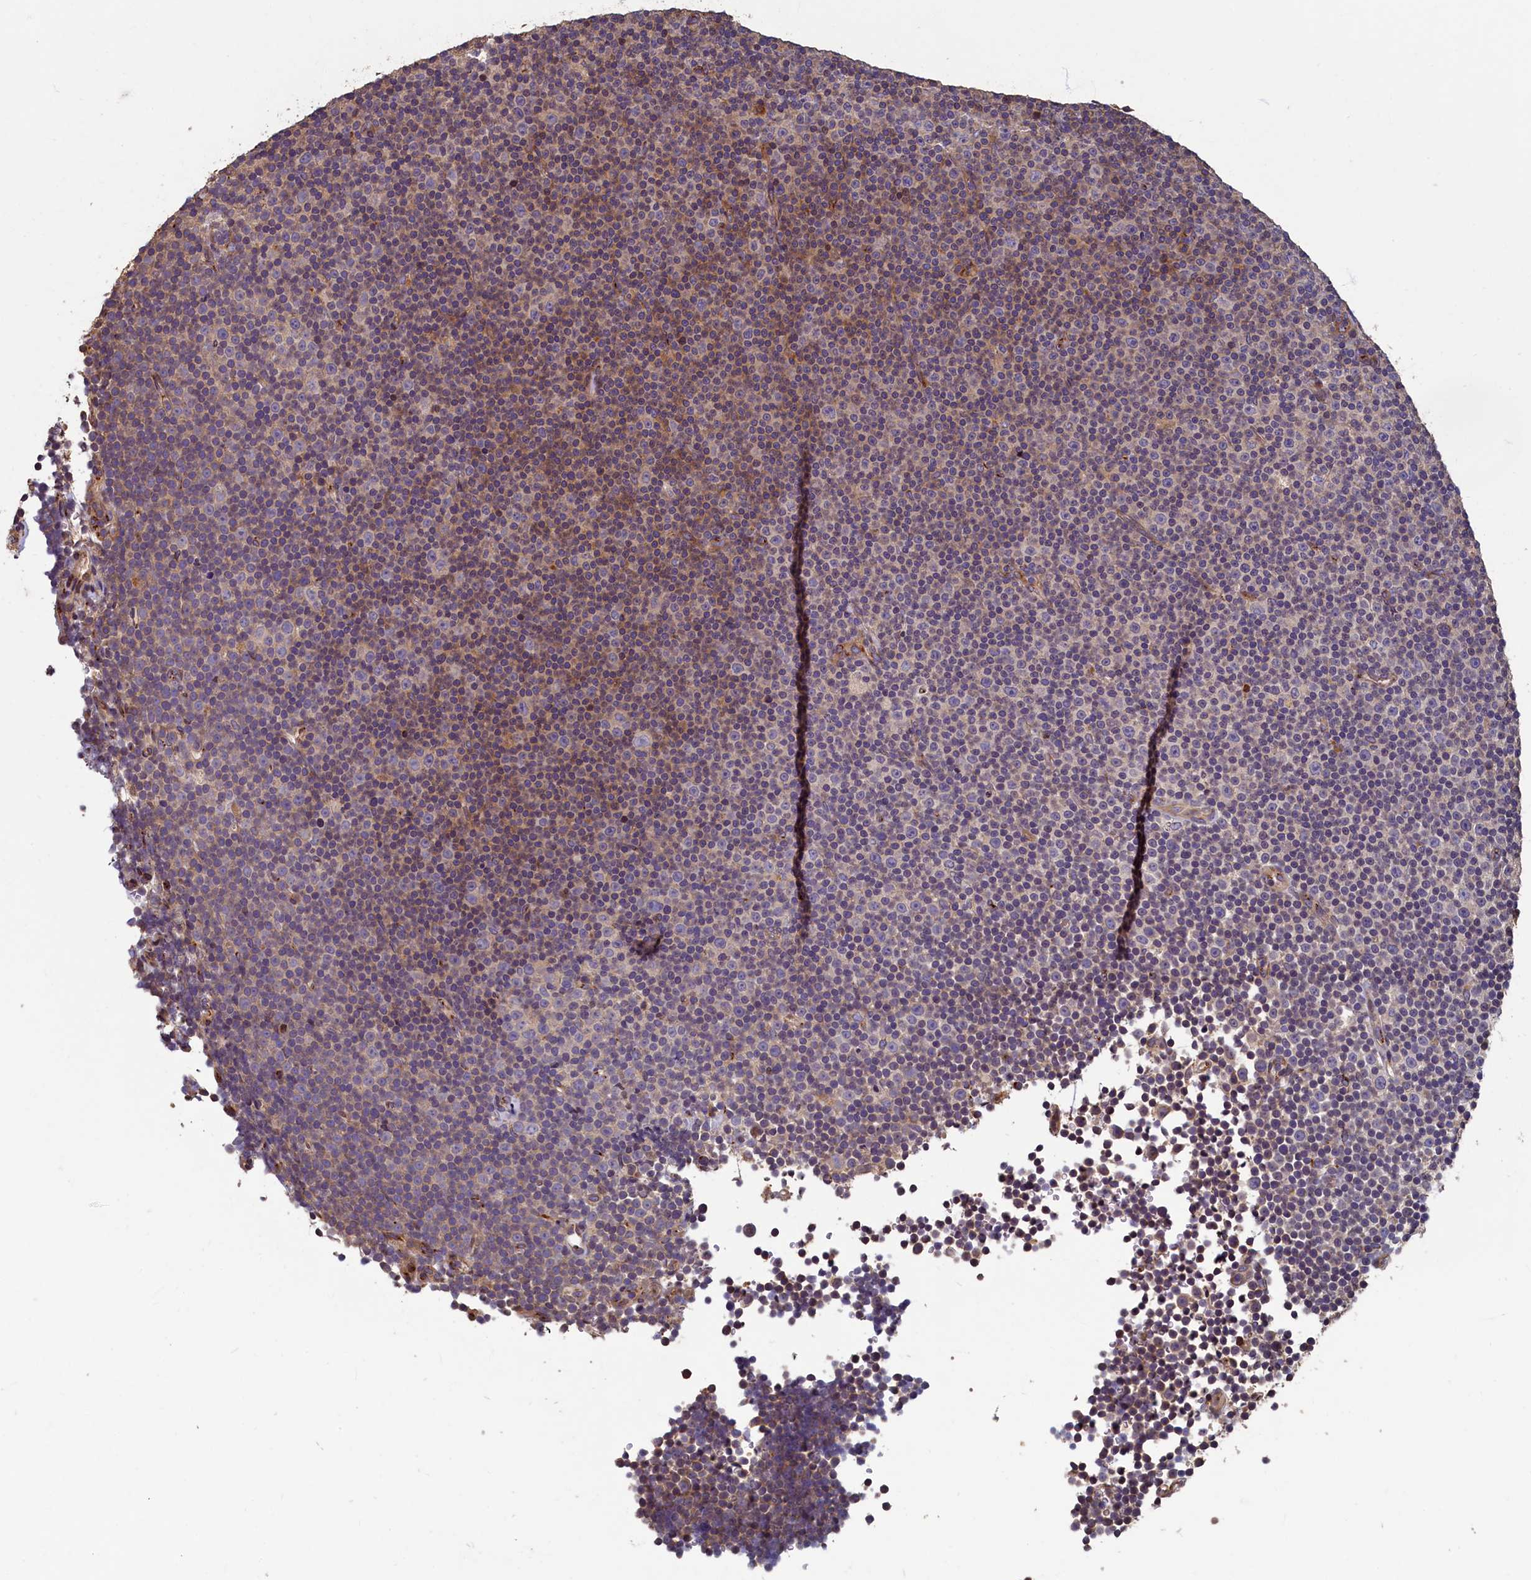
{"staining": {"intensity": "weak", "quantity": "25%-75%", "location": "cytoplasmic/membranous"}, "tissue": "lymphoma", "cell_type": "Tumor cells", "image_type": "cancer", "snomed": [{"axis": "morphology", "description": "Malignant lymphoma, non-Hodgkin's type, Low grade"}, {"axis": "topography", "description": "Lymph node"}], "caption": "Malignant lymphoma, non-Hodgkin's type (low-grade) stained for a protein (brown) demonstrates weak cytoplasmic/membranous positive staining in about 25%-75% of tumor cells.", "gene": "TMEM181", "patient": {"sex": "female", "age": 67}}